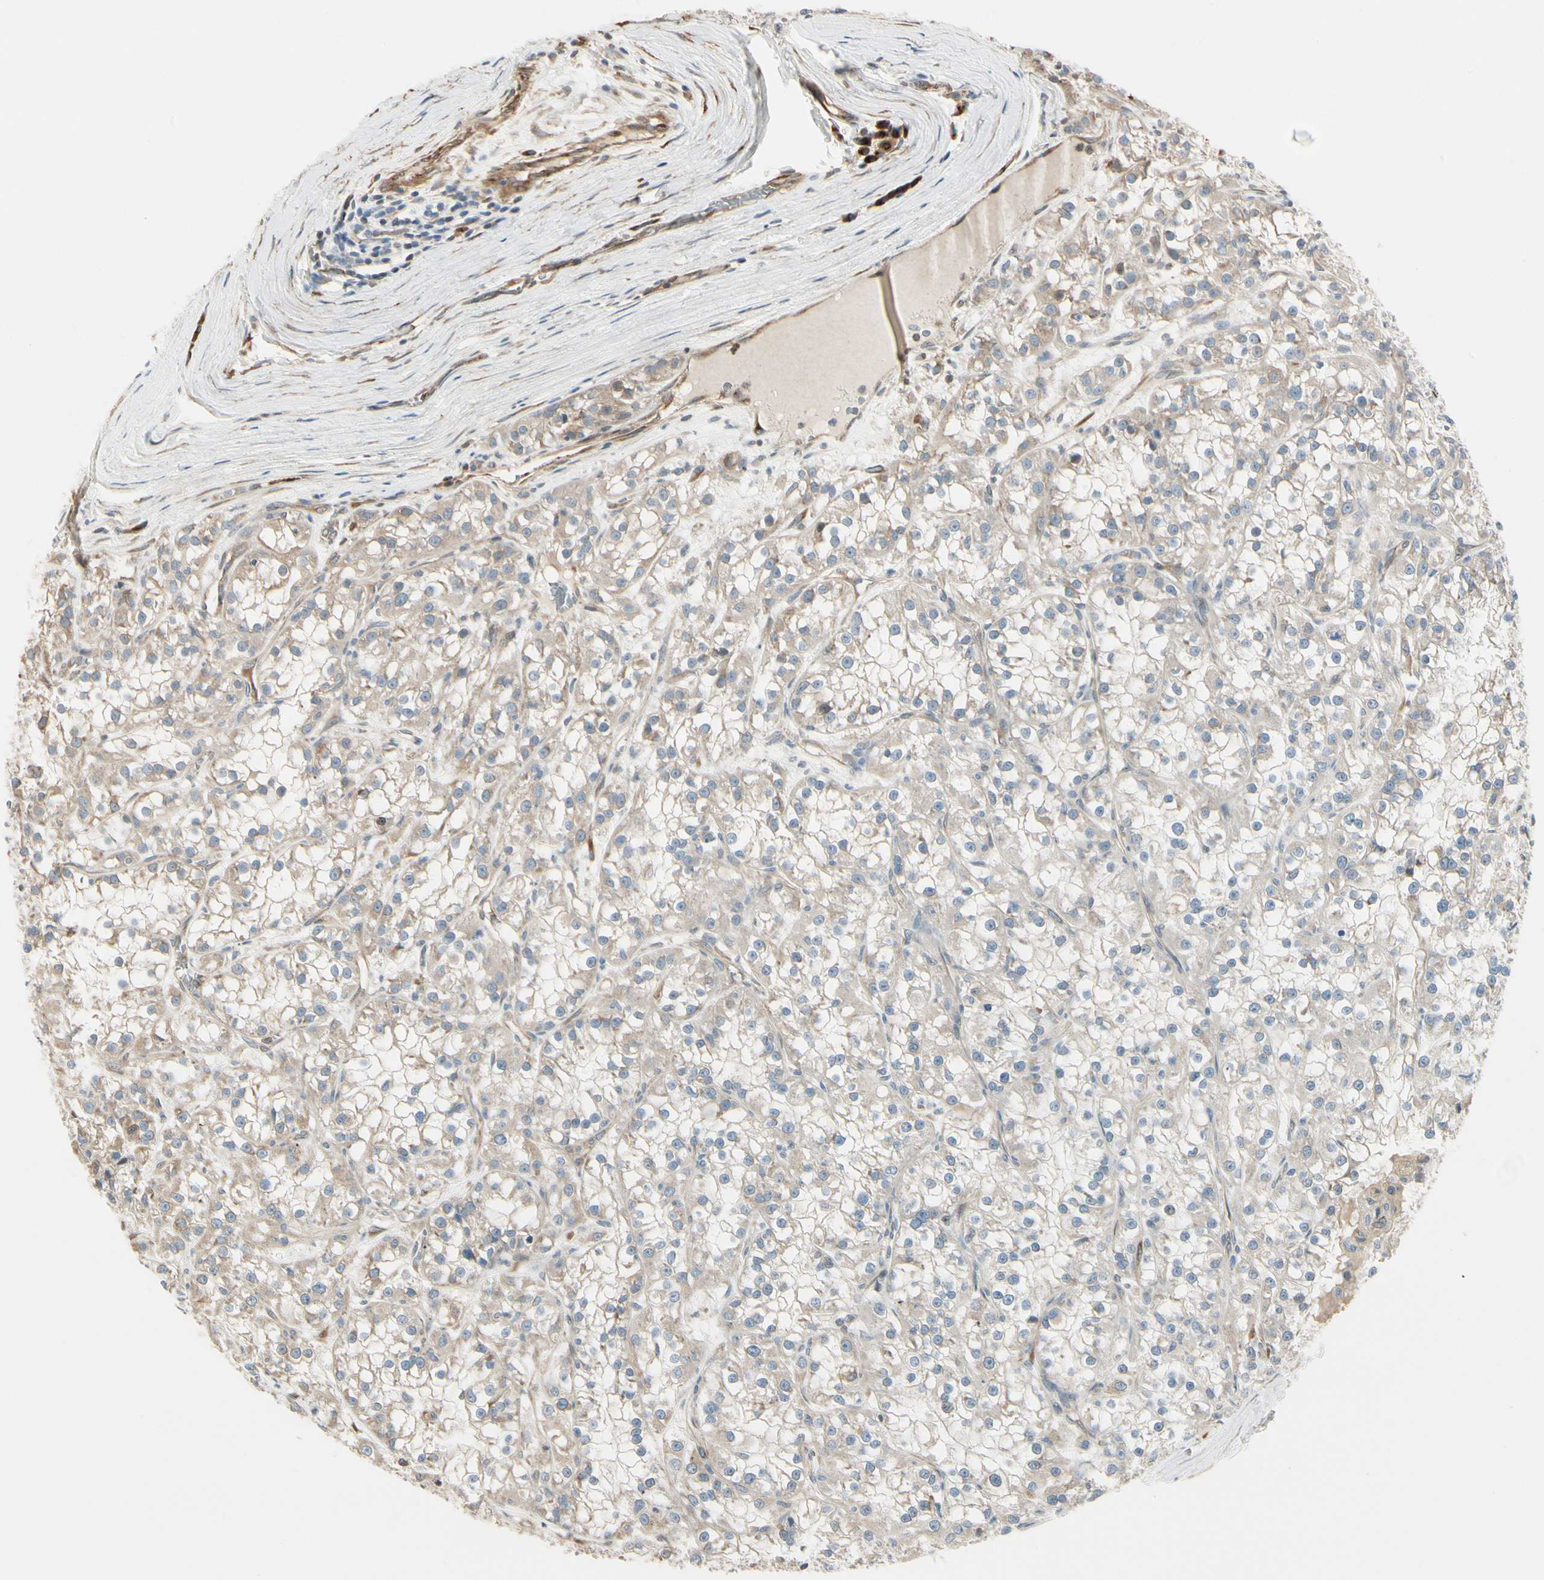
{"staining": {"intensity": "weak", "quantity": ">75%", "location": "cytoplasmic/membranous"}, "tissue": "renal cancer", "cell_type": "Tumor cells", "image_type": "cancer", "snomed": [{"axis": "morphology", "description": "Adenocarcinoma, NOS"}, {"axis": "topography", "description": "Kidney"}], "caption": "This is a micrograph of IHC staining of renal cancer, which shows weak staining in the cytoplasmic/membranous of tumor cells.", "gene": "NUCB2", "patient": {"sex": "female", "age": 52}}